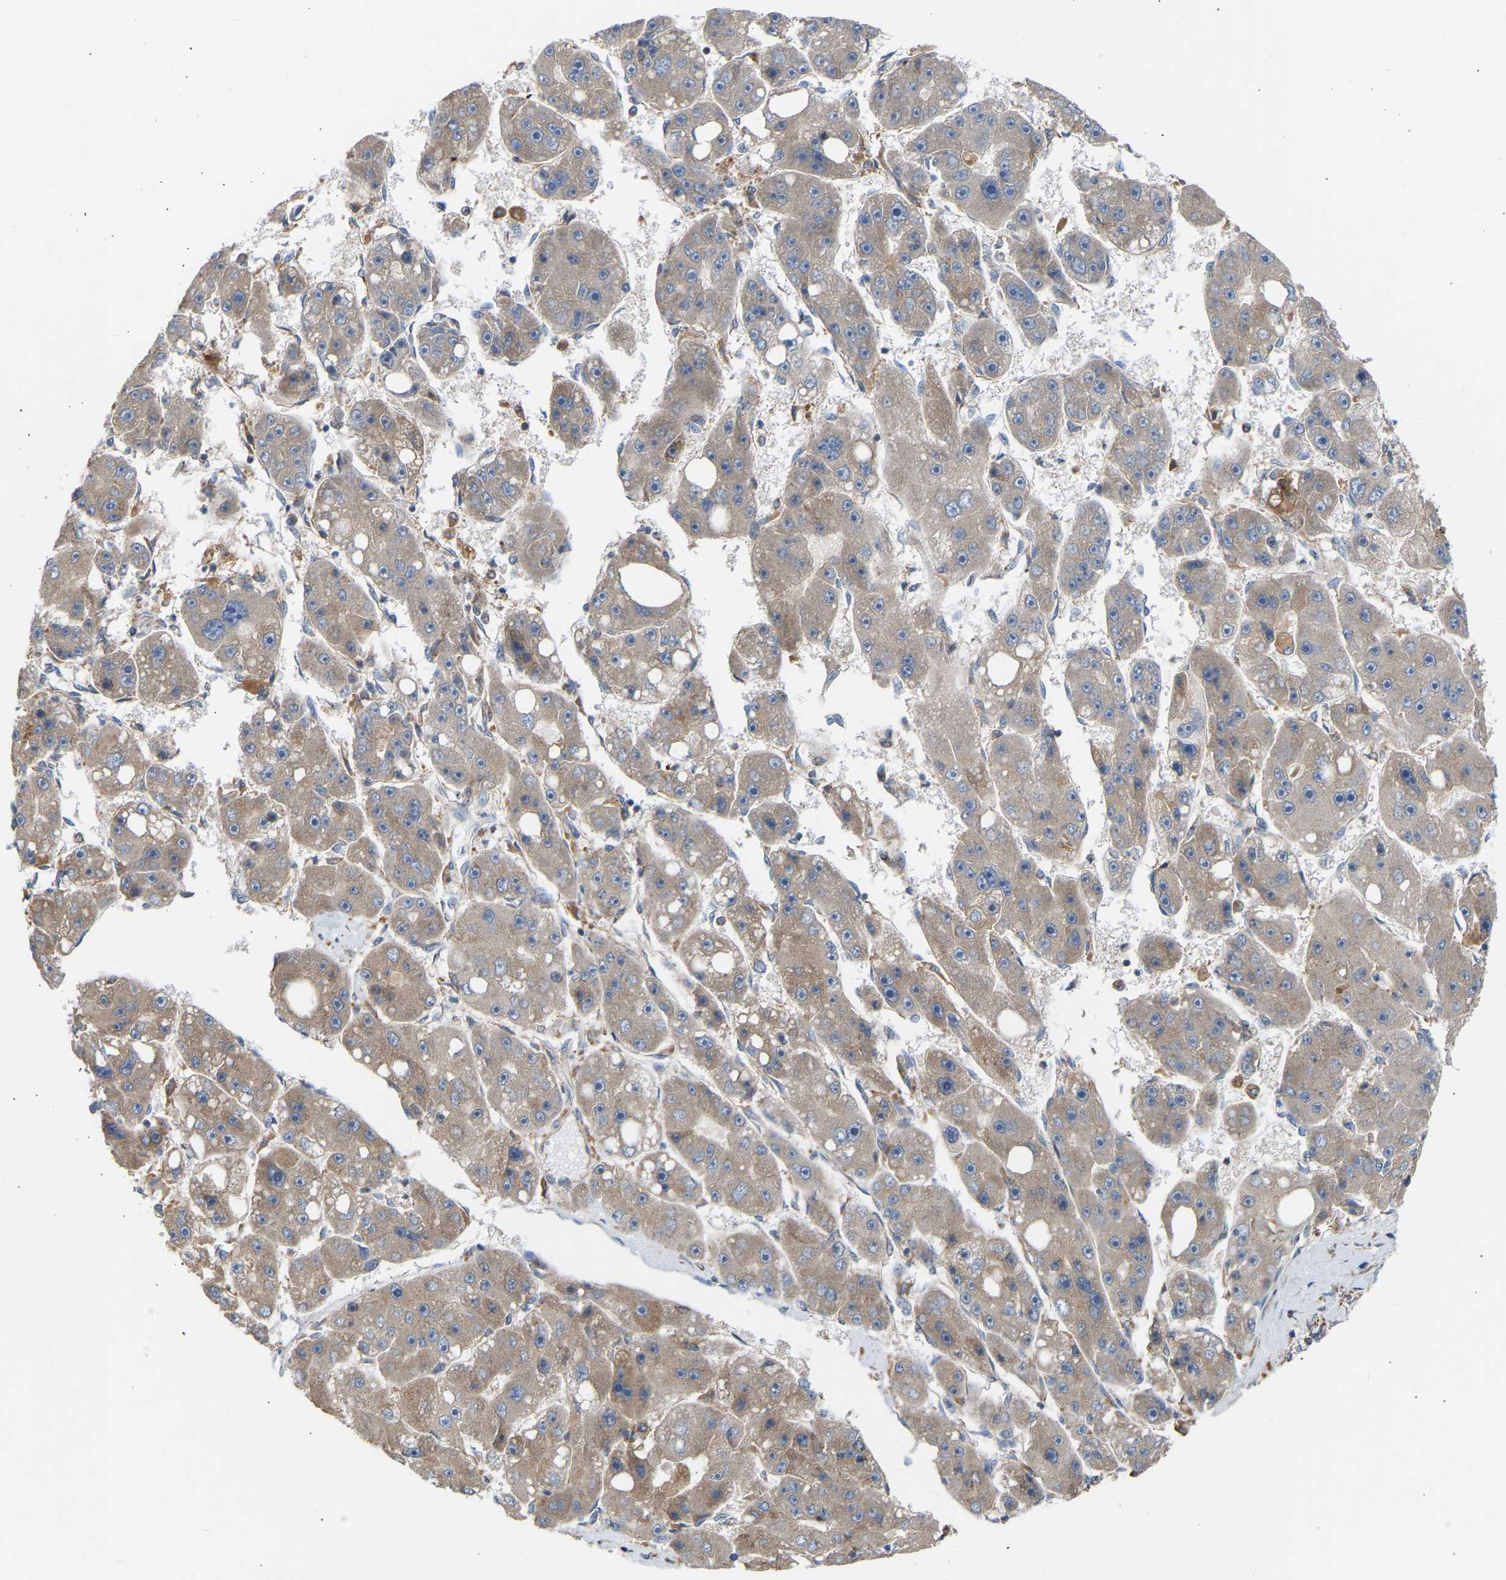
{"staining": {"intensity": "weak", "quantity": ">75%", "location": "cytoplasmic/membranous"}, "tissue": "liver cancer", "cell_type": "Tumor cells", "image_type": "cancer", "snomed": [{"axis": "morphology", "description": "Carcinoma, Hepatocellular, NOS"}, {"axis": "topography", "description": "Liver"}], "caption": "The immunohistochemical stain shows weak cytoplasmic/membranous positivity in tumor cells of liver cancer (hepatocellular carcinoma) tissue.", "gene": "GCN1", "patient": {"sex": "female", "age": 61}}